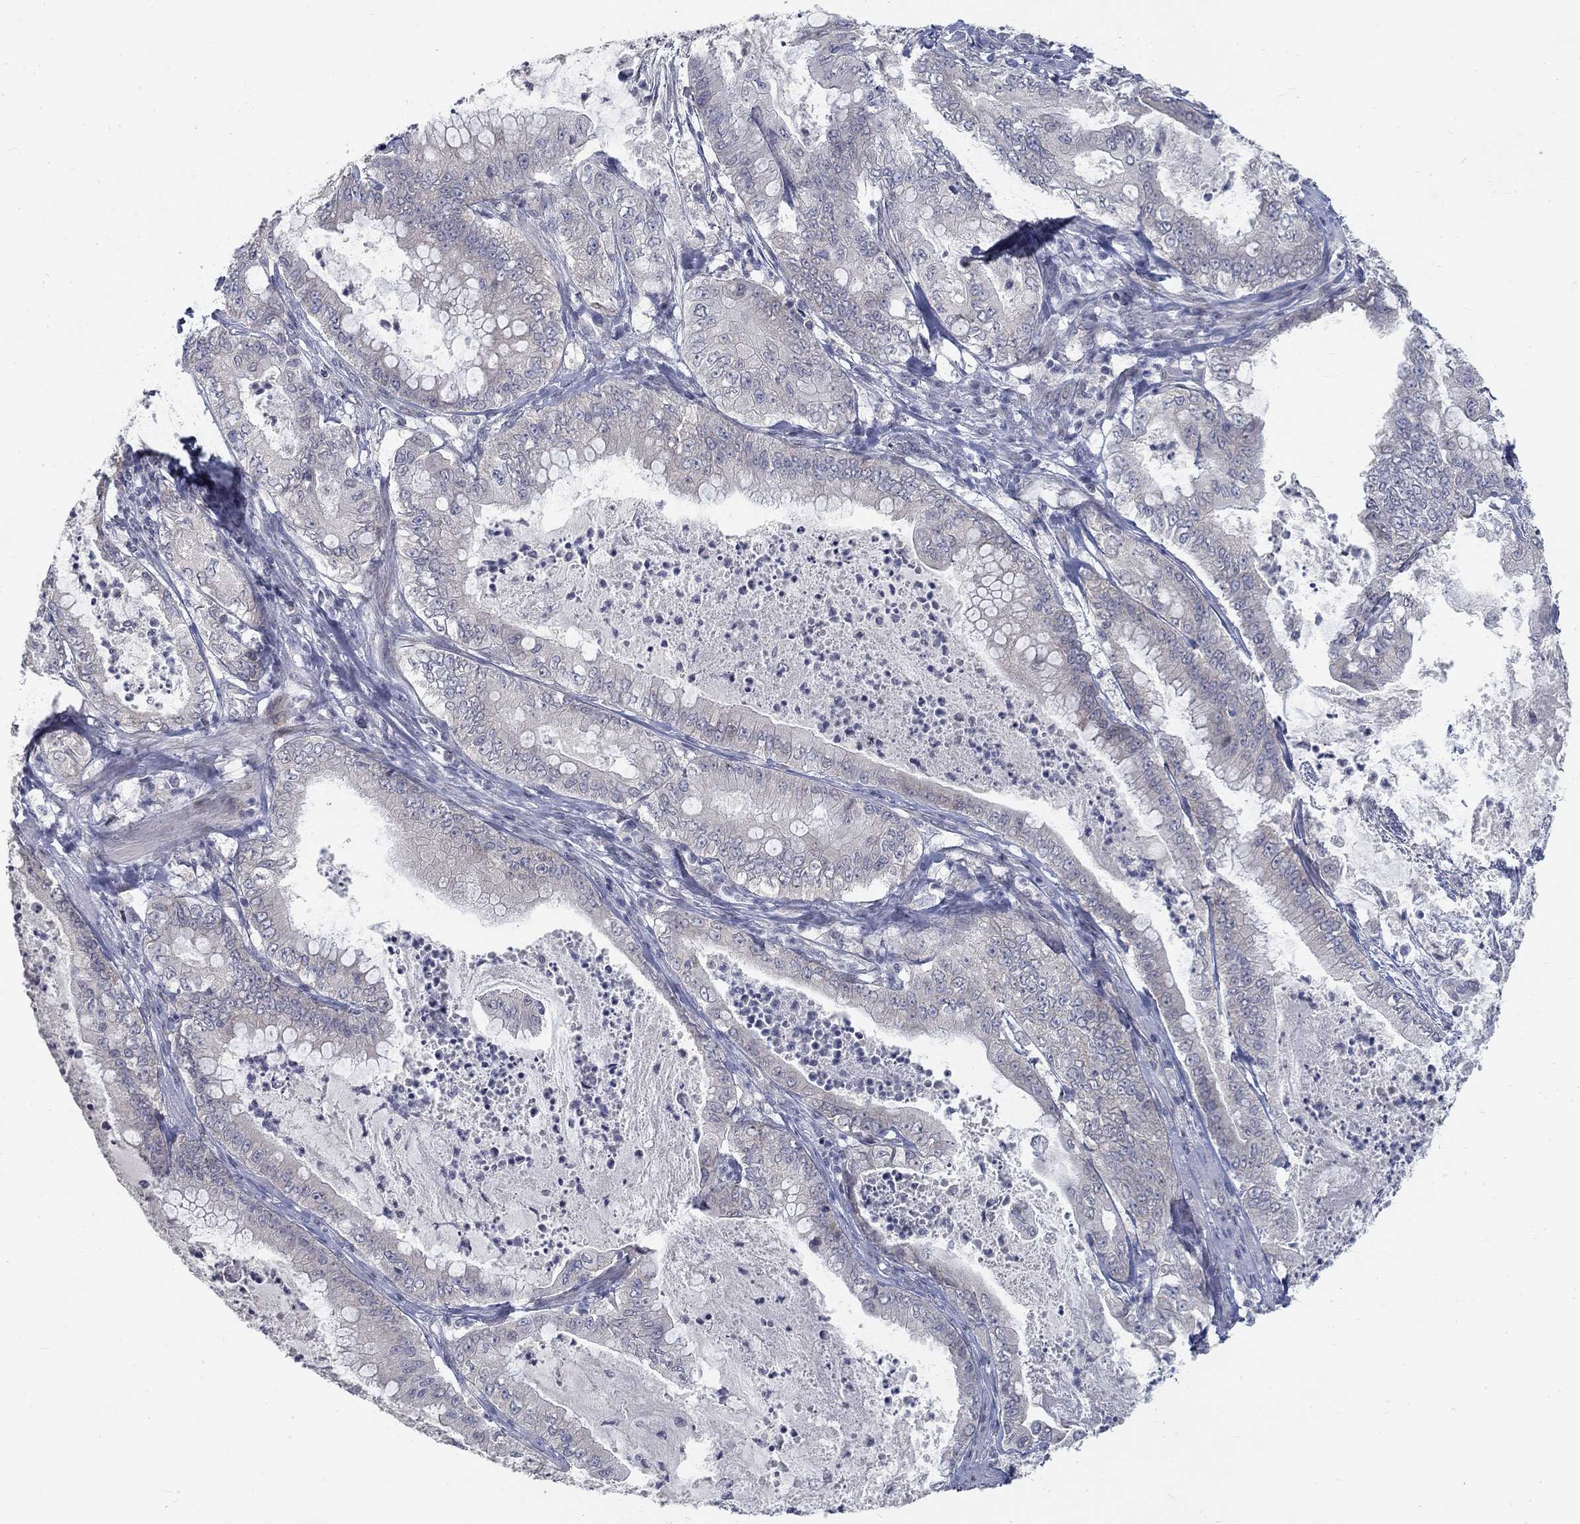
{"staining": {"intensity": "negative", "quantity": "none", "location": "none"}, "tissue": "pancreatic cancer", "cell_type": "Tumor cells", "image_type": "cancer", "snomed": [{"axis": "morphology", "description": "Adenocarcinoma, NOS"}, {"axis": "topography", "description": "Pancreas"}], "caption": "An immunohistochemistry (IHC) micrograph of adenocarcinoma (pancreatic) is shown. There is no staining in tumor cells of adenocarcinoma (pancreatic). (Brightfield microscopy of DAB (3,3'-diaminobenzidine) immunohistochemistry at high magnification).", "gene": "ATP1A3", "patient": {"sex": "male", "age": 71}}